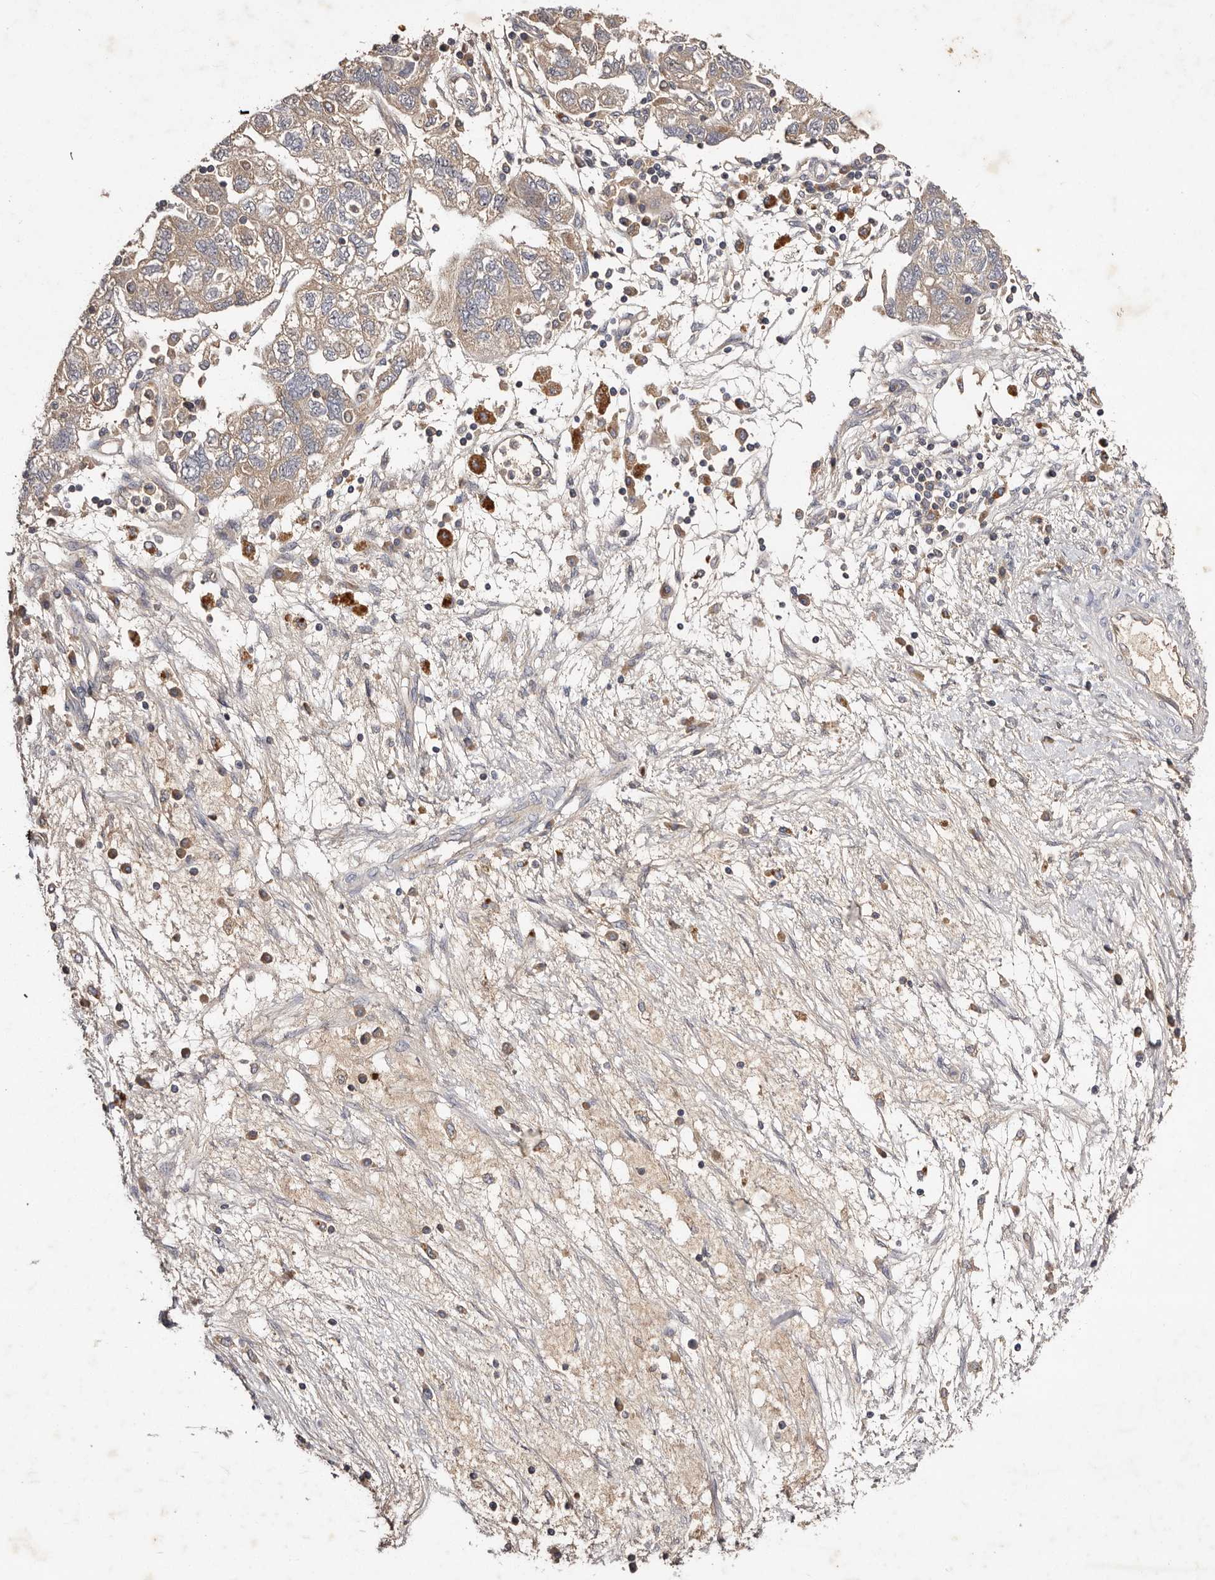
{"staining": {"intensity": "weak", "quantity": ">75%", "location": "cytoplasmic/membranous"}, "tissue": "ovarian cancer", "cell_type": "Tumor cells", "image_type": "cancer", "snomed": [{"axis": "morphology", "description": "Carcinoma, NOS"}, {"axis": "morphology", "description": "Cystadenocarcinoma, serous, NOS"}, {"axis": "topography", "description": "Ovary"}], "caption": "An immunohistochemistry (IHC) image of neoplastic tissue is shown. Protein staining in brown highlights weak cytoplasmic/membranous positivity in ovarian serous cystadenocarcinoma within tumor cells.", "gene": "LTV1", "patient": {"sex": "female", "age": 69}}